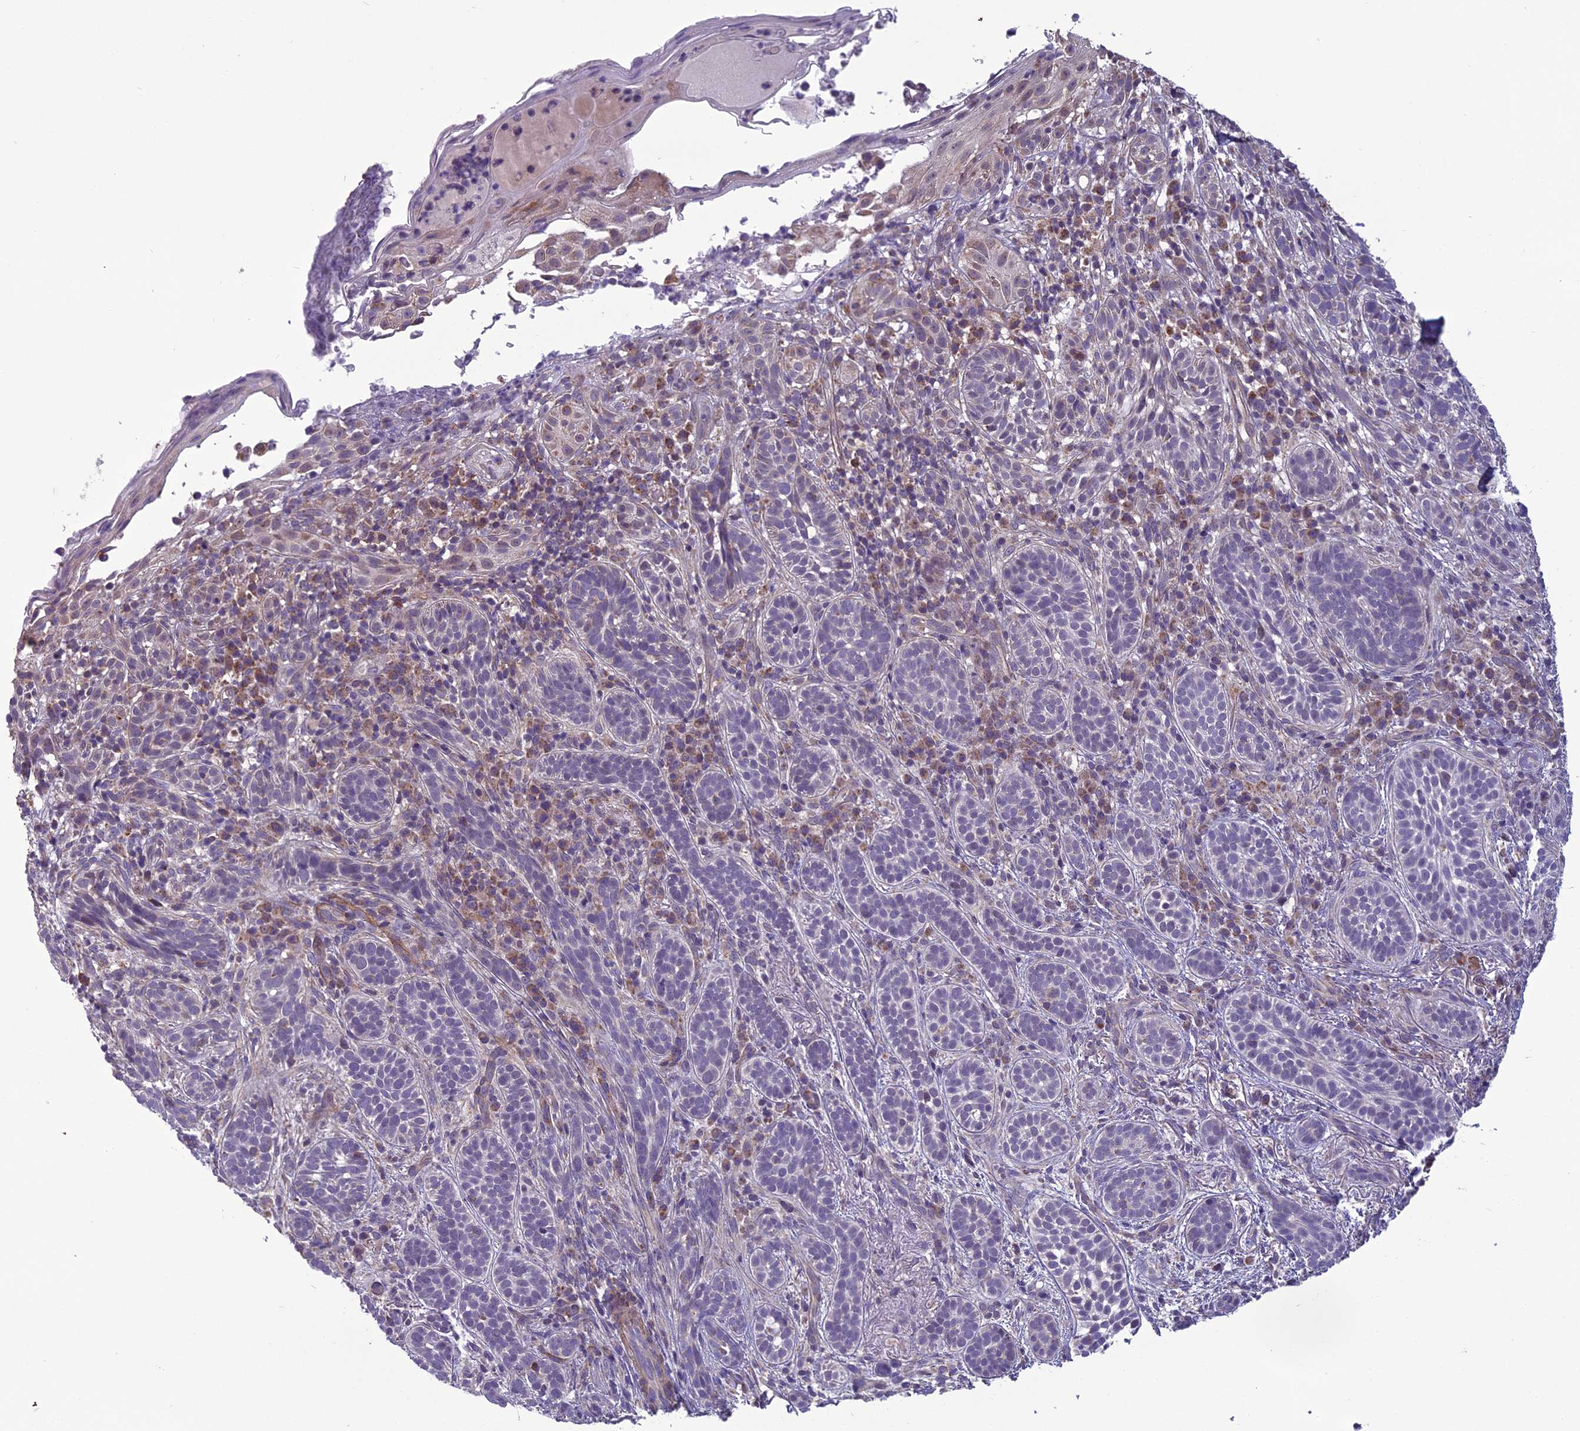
{"staining": {"intensity": "negative", "quantity": "none", "location": "none"}, "tissue": "skin cancer", "cell_type": "Tumor cells", "image_type": "cancer", "snomed": [{"axis": "morphology", "description": "Basal cell carcinoma"}, {"axis": "topography", "description": "Skin"}], "caption": "Tumor cells show no significant positivity in basal cell carcinoma (skin).", "gene": "DUS2", "patient": {"sex": "male", "age": 71}}